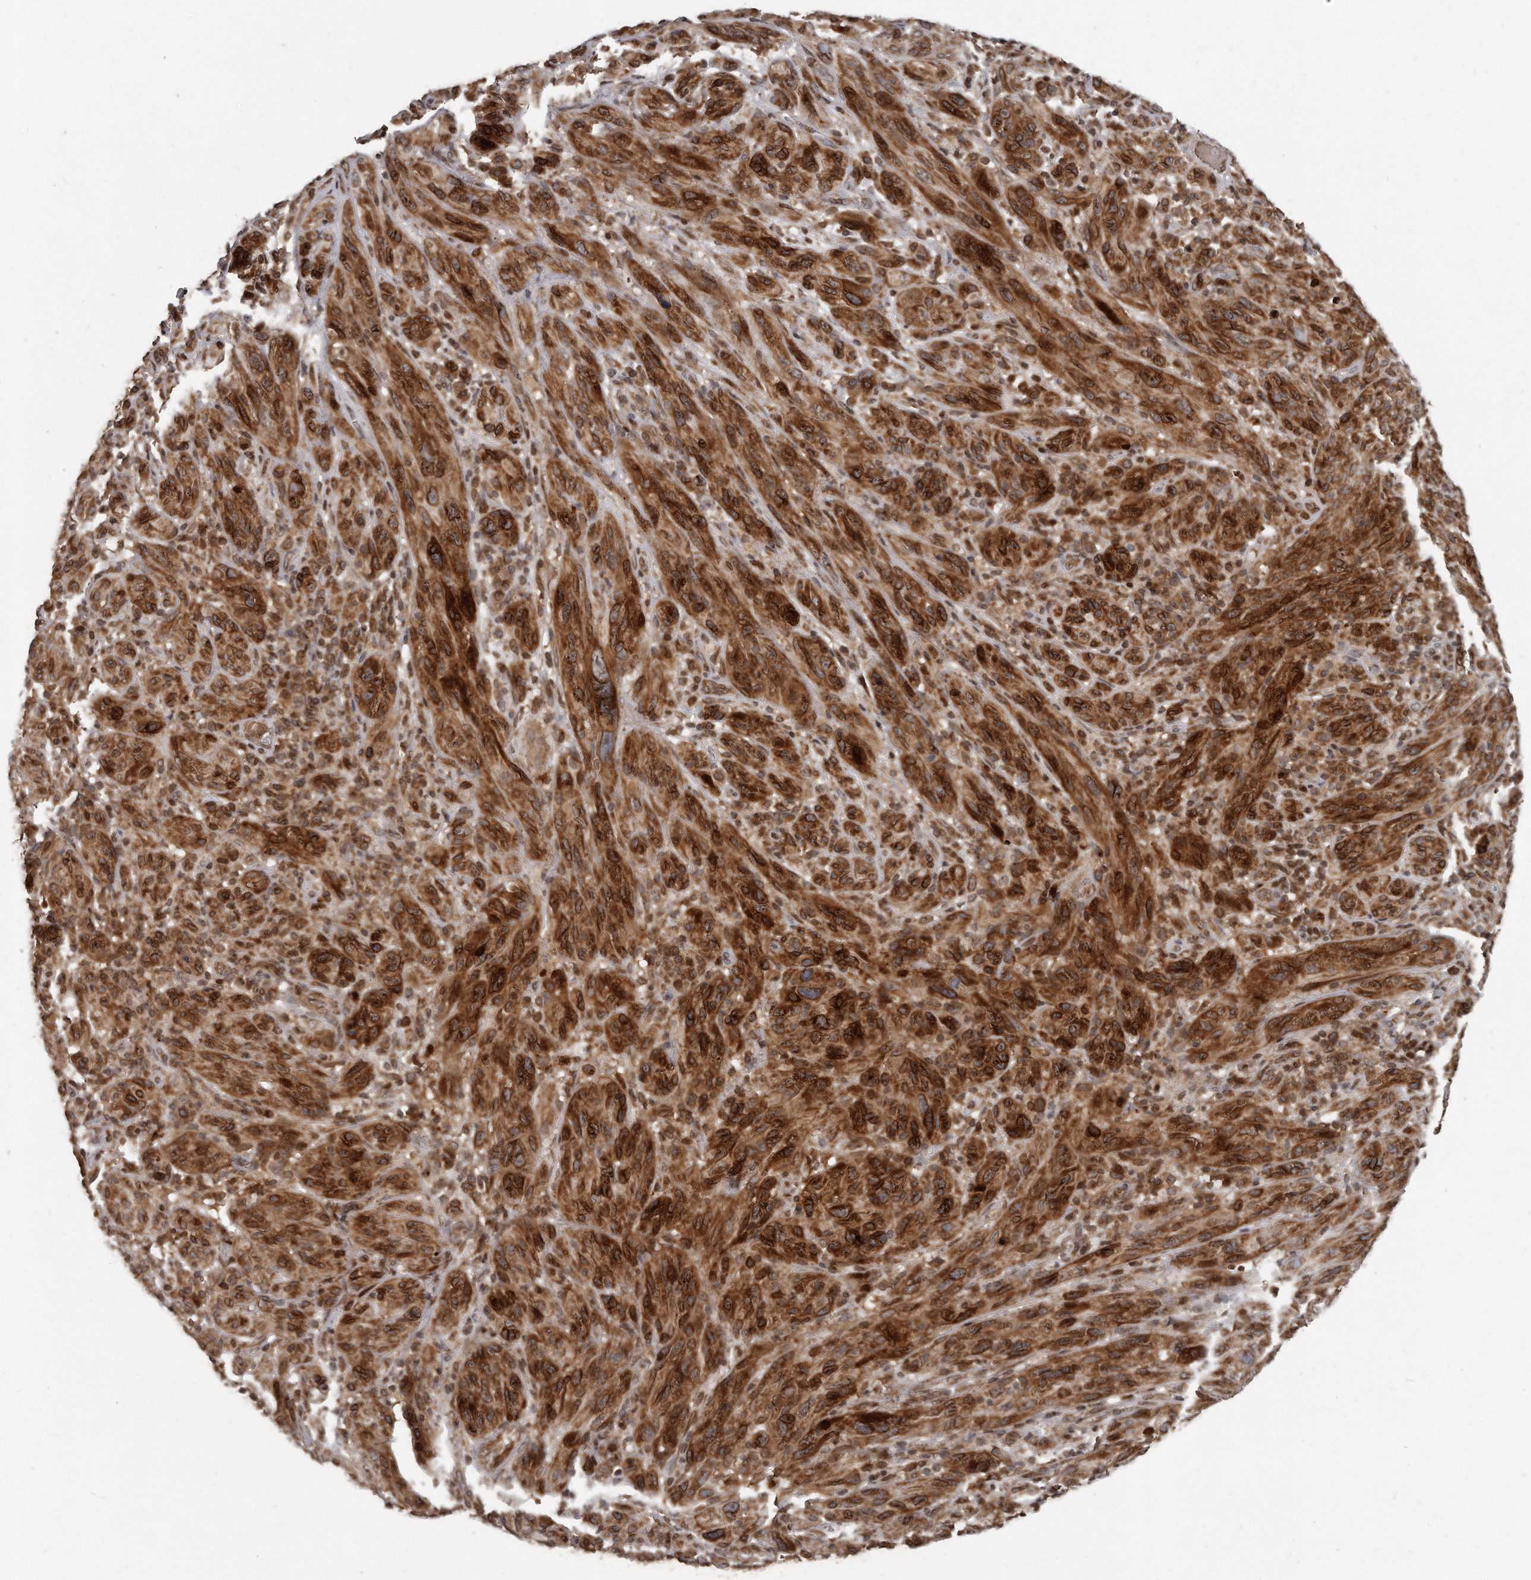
{"staining": {"intensity": "strong", "quantity": ">75%", "location": "cytoplasmic/membranous"}, "tissue": "melanoma", "cell_type": "Tumor cells", "image_type": "cancer", "snomed": [{"axis": "morphology", "description": "Malignant melanoma, NOS"}, {"axis": "topography", "description": "Skin of head"}], "caption": "Brown immunohistochemical staining in malignant melanoma displays strong cytoplasmic/membranous expression in about >75% of tumor cells. (DAB = brown stain, brightfield microscopy at high magnification).", "gene": "GCH1", "patient": {"sex": "male", "age": 96}}